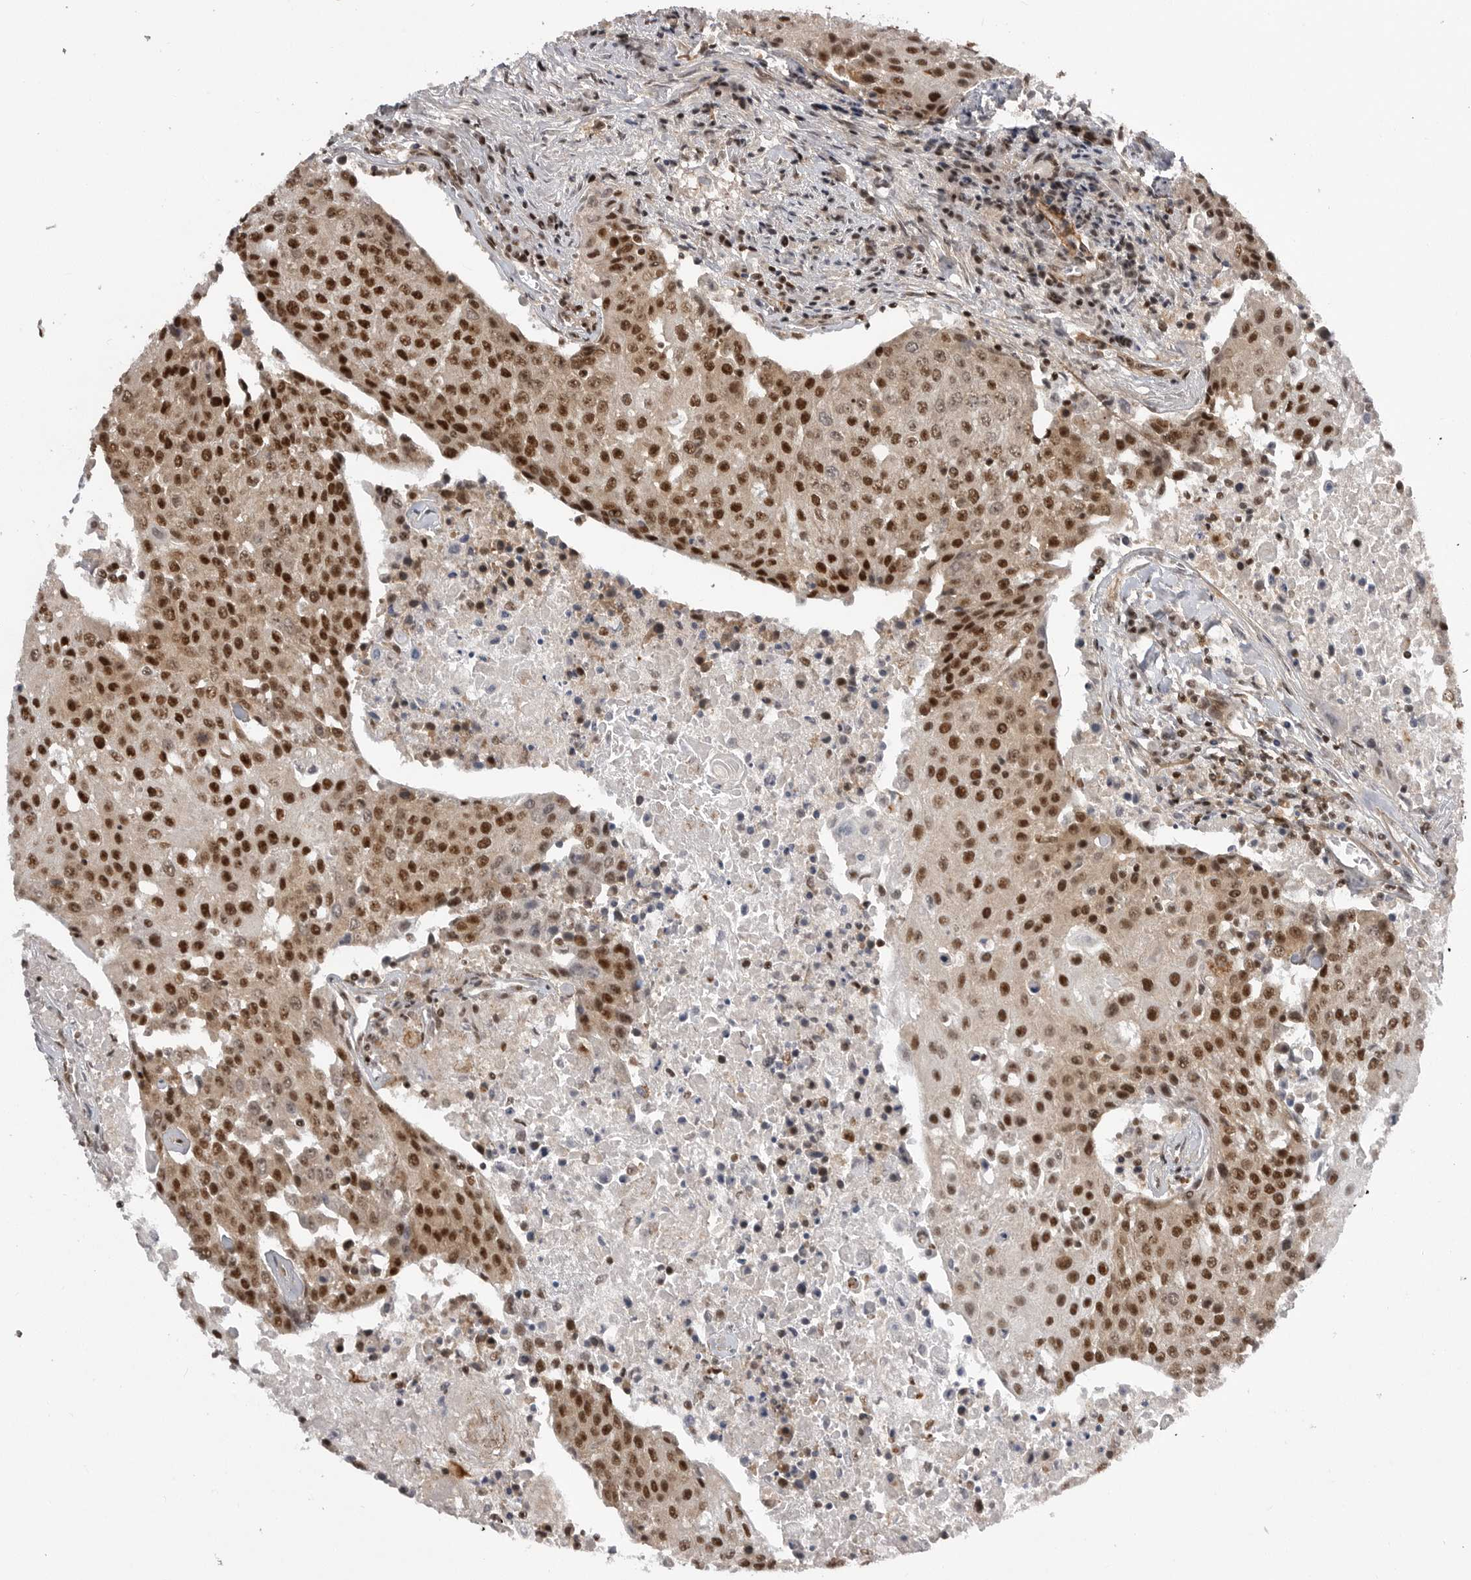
{"staining": {"intensity": "strong", "quantity": ">75%", "location": "cytoplasmic/membranous,nuclear"}, "tissue": "urothelial cancer", "cell_type": "Tumor cells", "image_type": "cancer", "snomed": [{"axis": "morphology", "description": "Urothelial carcinoma, High grade"}, {"axis": "topography", "description": "Urinary bladder"}], "caption": "Protein analysis of high-grade urothelial carcinoma tissue exhibits strong cytoplasmic/membranous and nuclear positivity in approximately >75% of tumor cells.", "gene": "PPP1R8", "patient": {"sex": "female", "age": 85}}